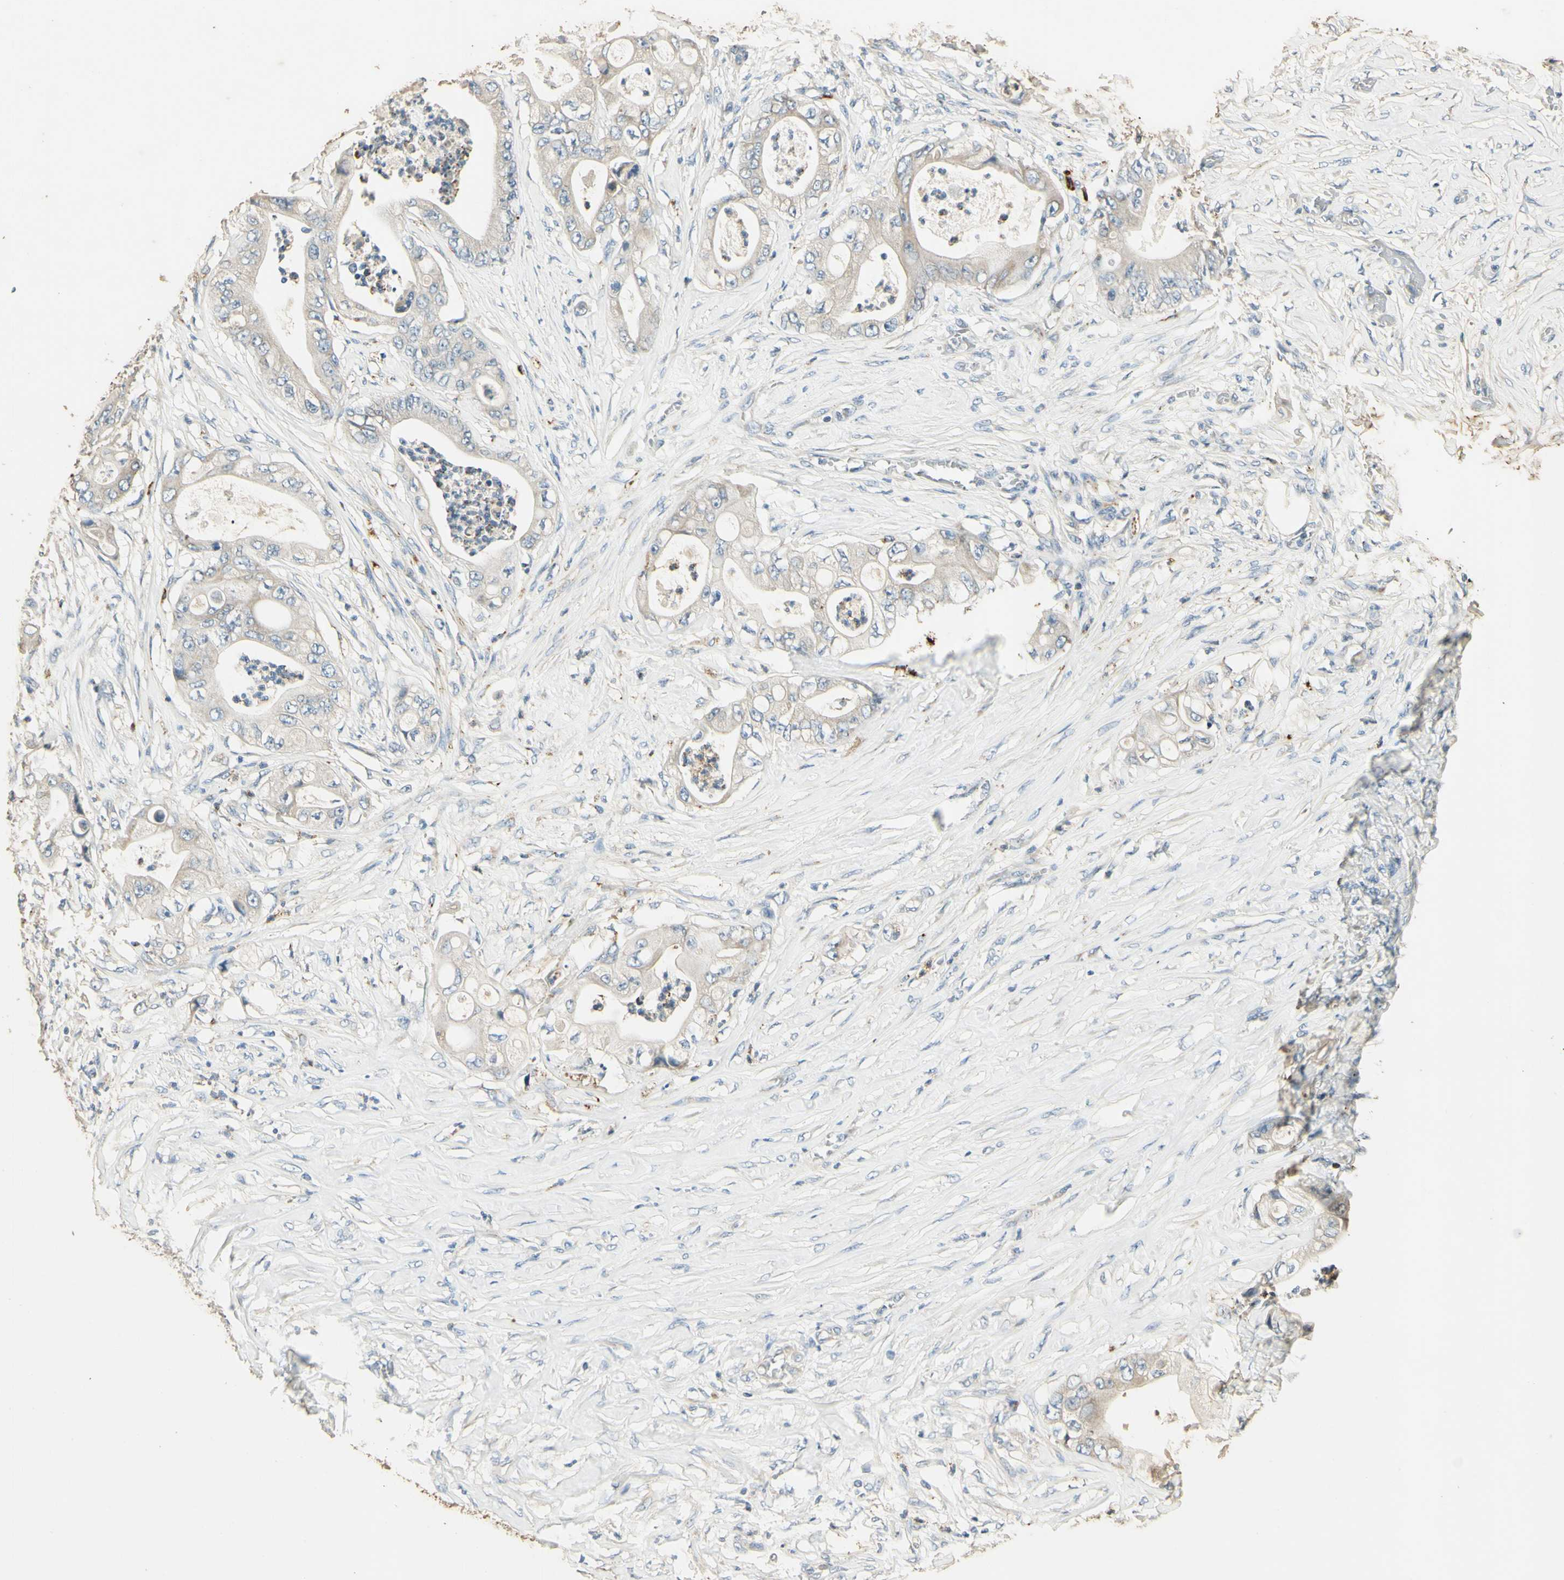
{"staining": {"intensity": "negative", "quantity": "none", "location": "none"}, "tissue": "stomach cancer", "cell_type": "Tumor cells", "image_type": "cancer", "snomed": [{"axis": "morphology", "description": "Adenocarcinoma, NOS"}, {"axis": "topography", "description": "Stomach"}], "caption": "This is a photomicrograph of immunohistochemistry (IHC) staining of adenocarcinoma (stomach), which shows no staining in tumor cells.", "gene": "ARHGEF17", "patient": {"sex": "female", "age": 73}}